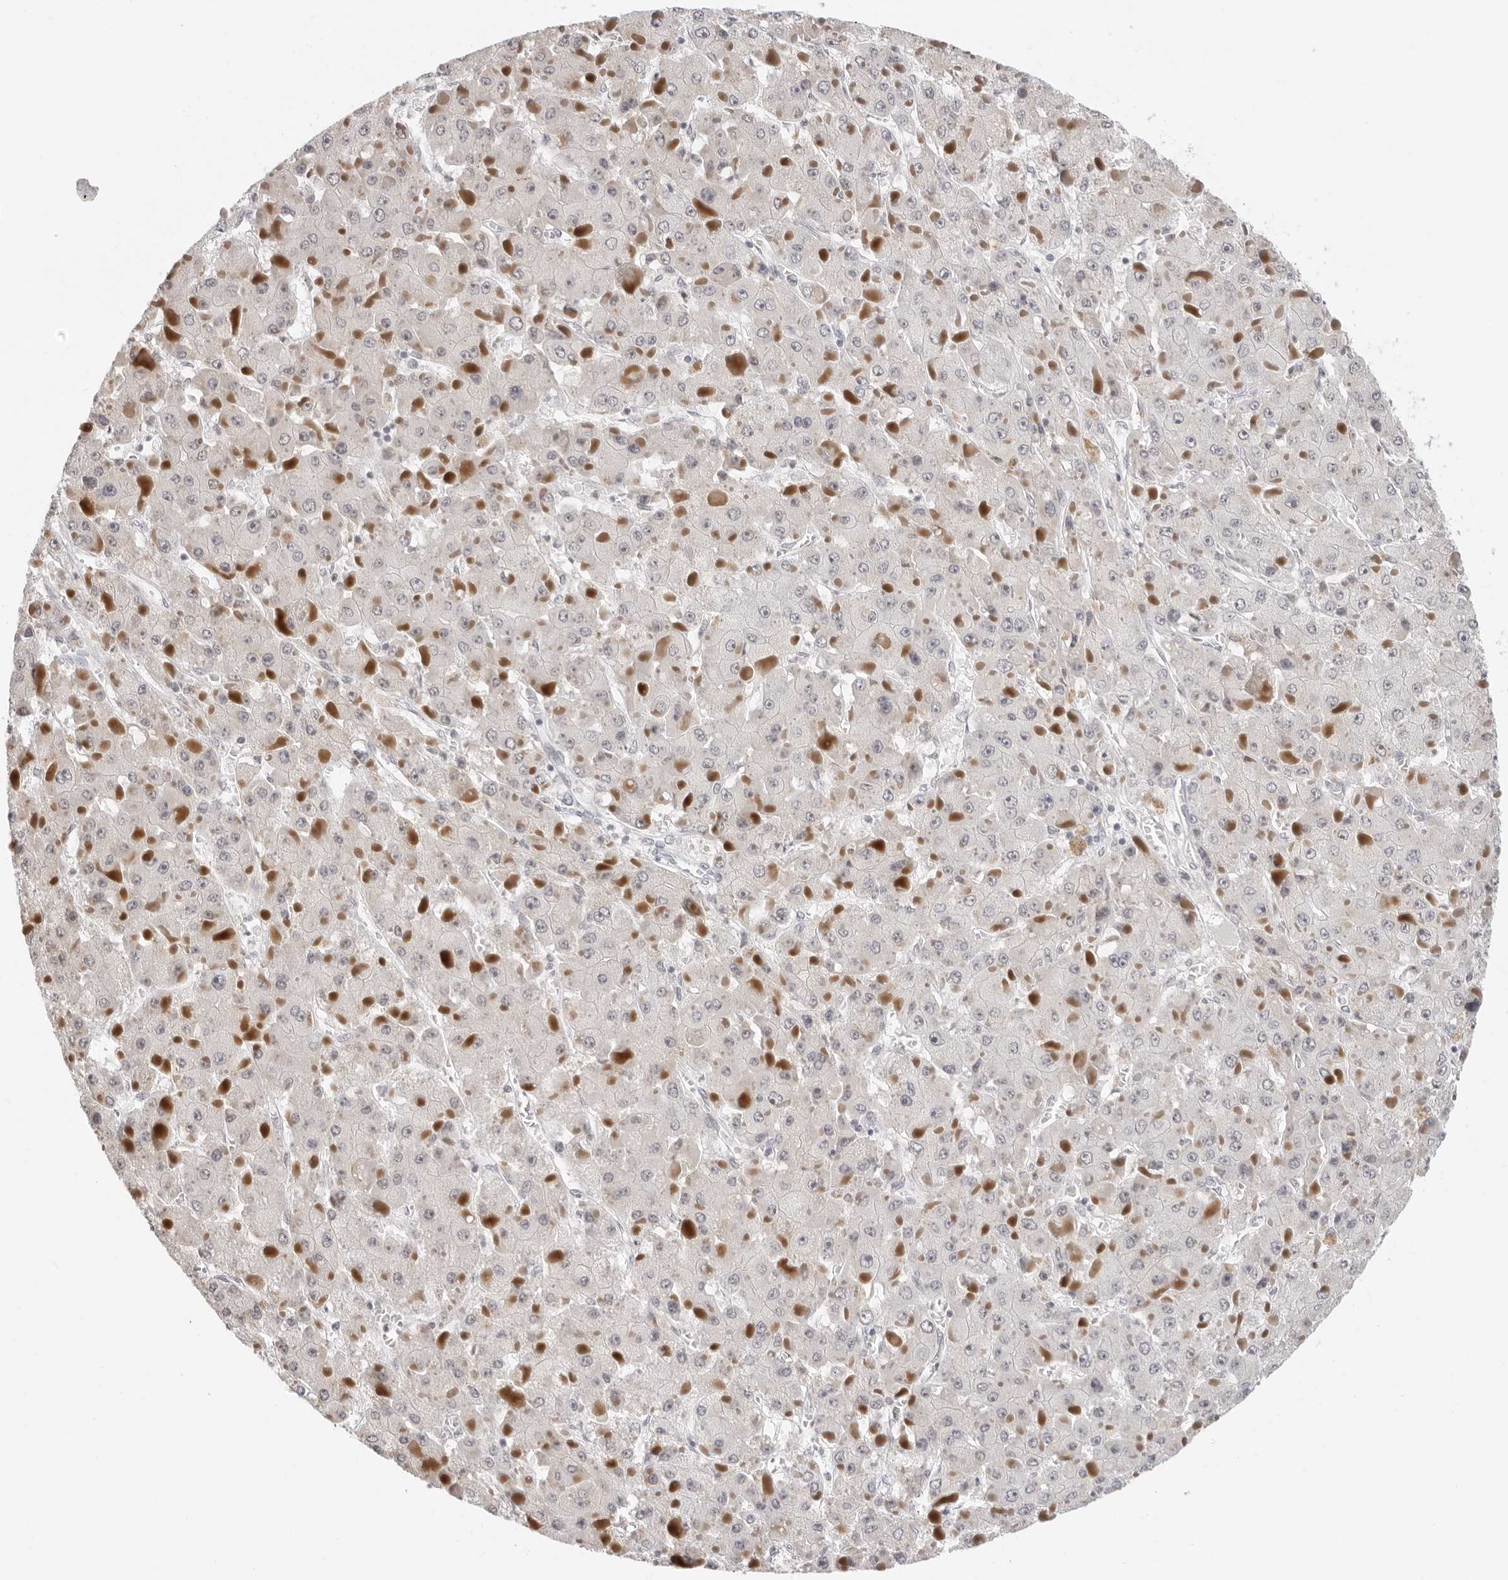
{"staining": {"intensity": "negative", "quantity": "none", "location": "none"}, "tissue": "liver cancer", "cell_type": "Tumor cells", "image_type": "cancer", "snomed": [{"axis": "morphology", "description": "Carcinoma, Hepatocellular, NOS"}, {"axis": "topography", "description": "Liver"}], "caption": "High power microscopy photomicrograph of an immunohistochemistry (IHC) image of liver cancer (hepatocellular carcinoma), revealing no significant staining in tumor cells.", "gene": "MSH6", "patient": {"sex": "female", "age": 73}}